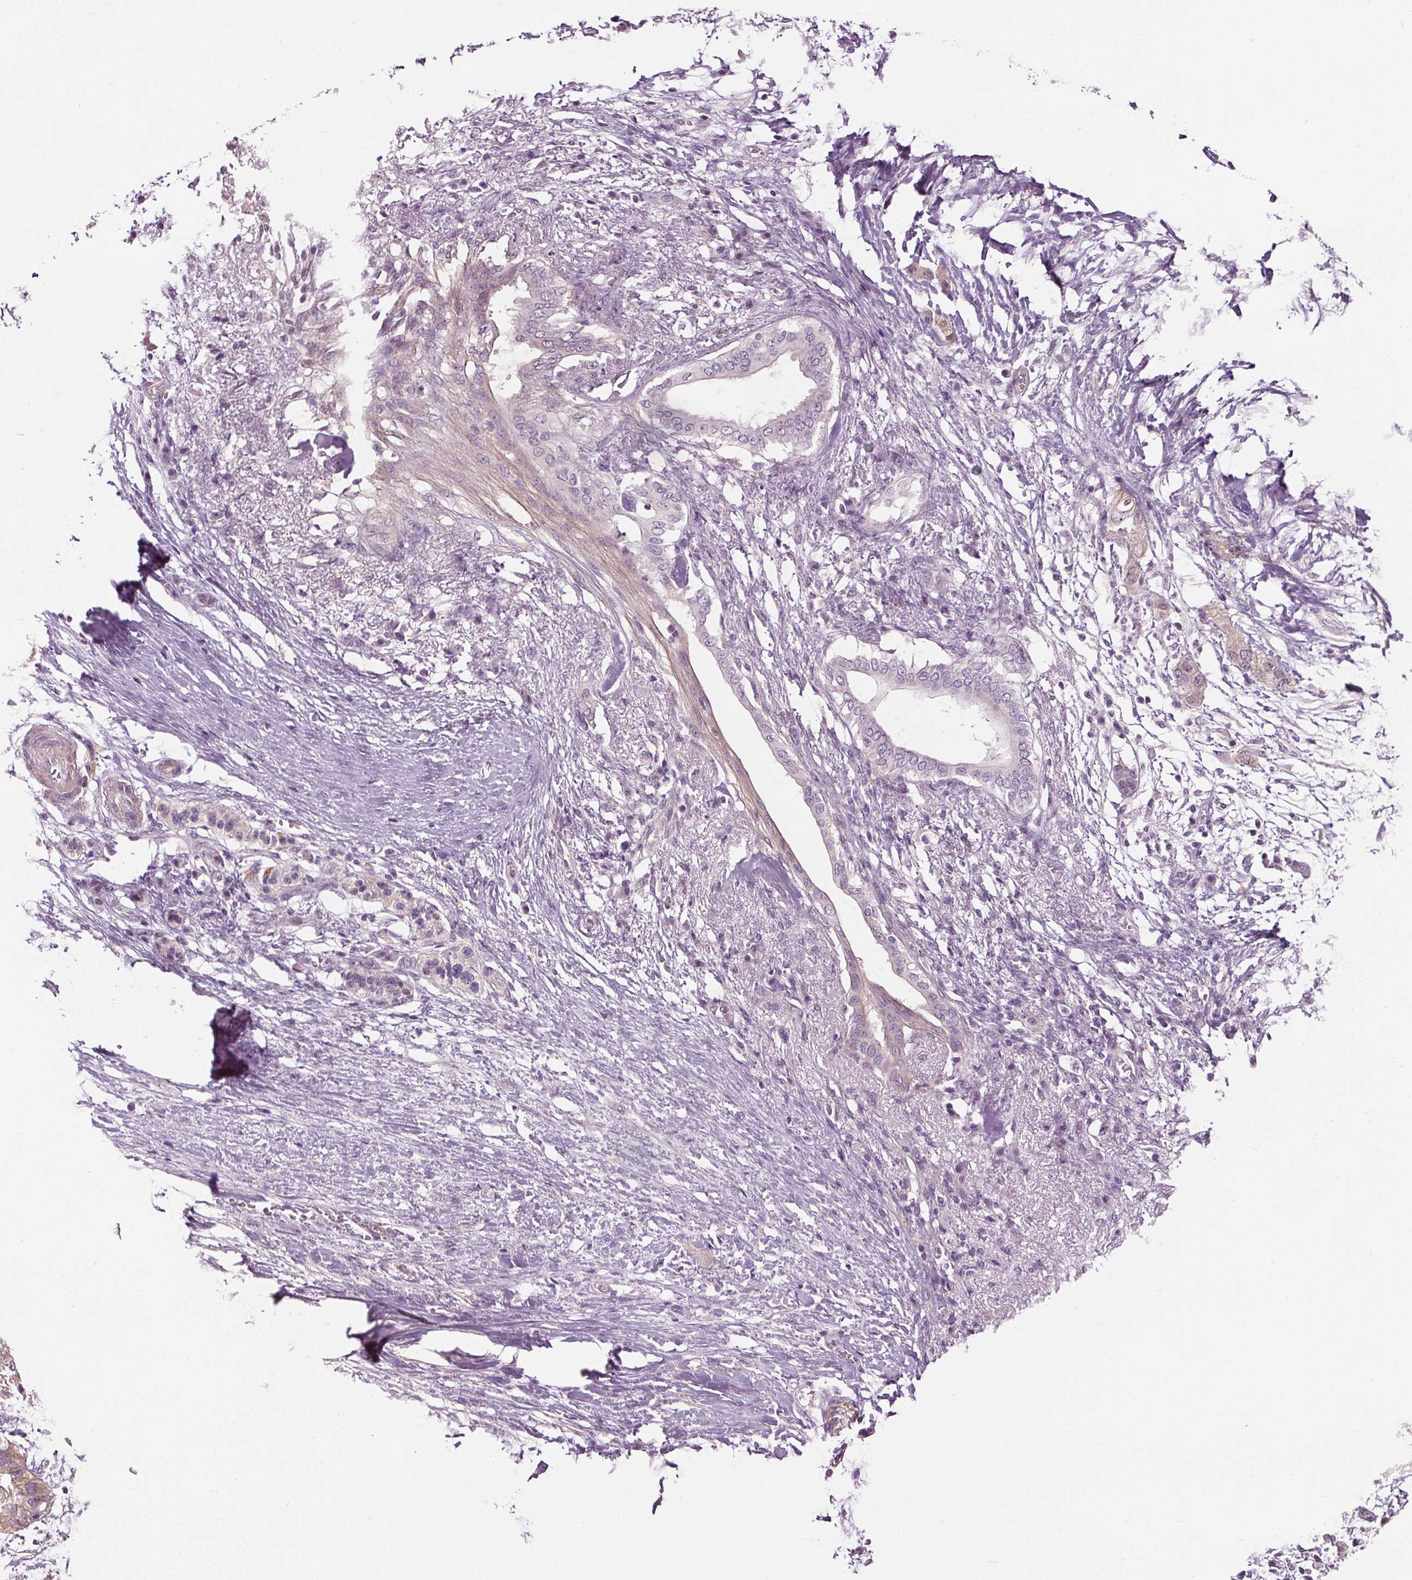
{"staining": {"intensity": "weak", "quantity": "<25%", "location": "cytoplasmic/membranous"}, "tissue": "pancreatic cancer", "cell_type": "Tumor cells", "image_type": "cancer", "snomed": [{"axis": "morphology", "description": "Adenocarcinoma, NOS"}, {"axis": "topography", "description": "Pancreas"}], "caption": "Tumor cells are negative for brown protein staining in pancreatic cancer (adenocarcinoma).", "gene": "RASA1", "patient": {"sex": "female", "age": 72}}